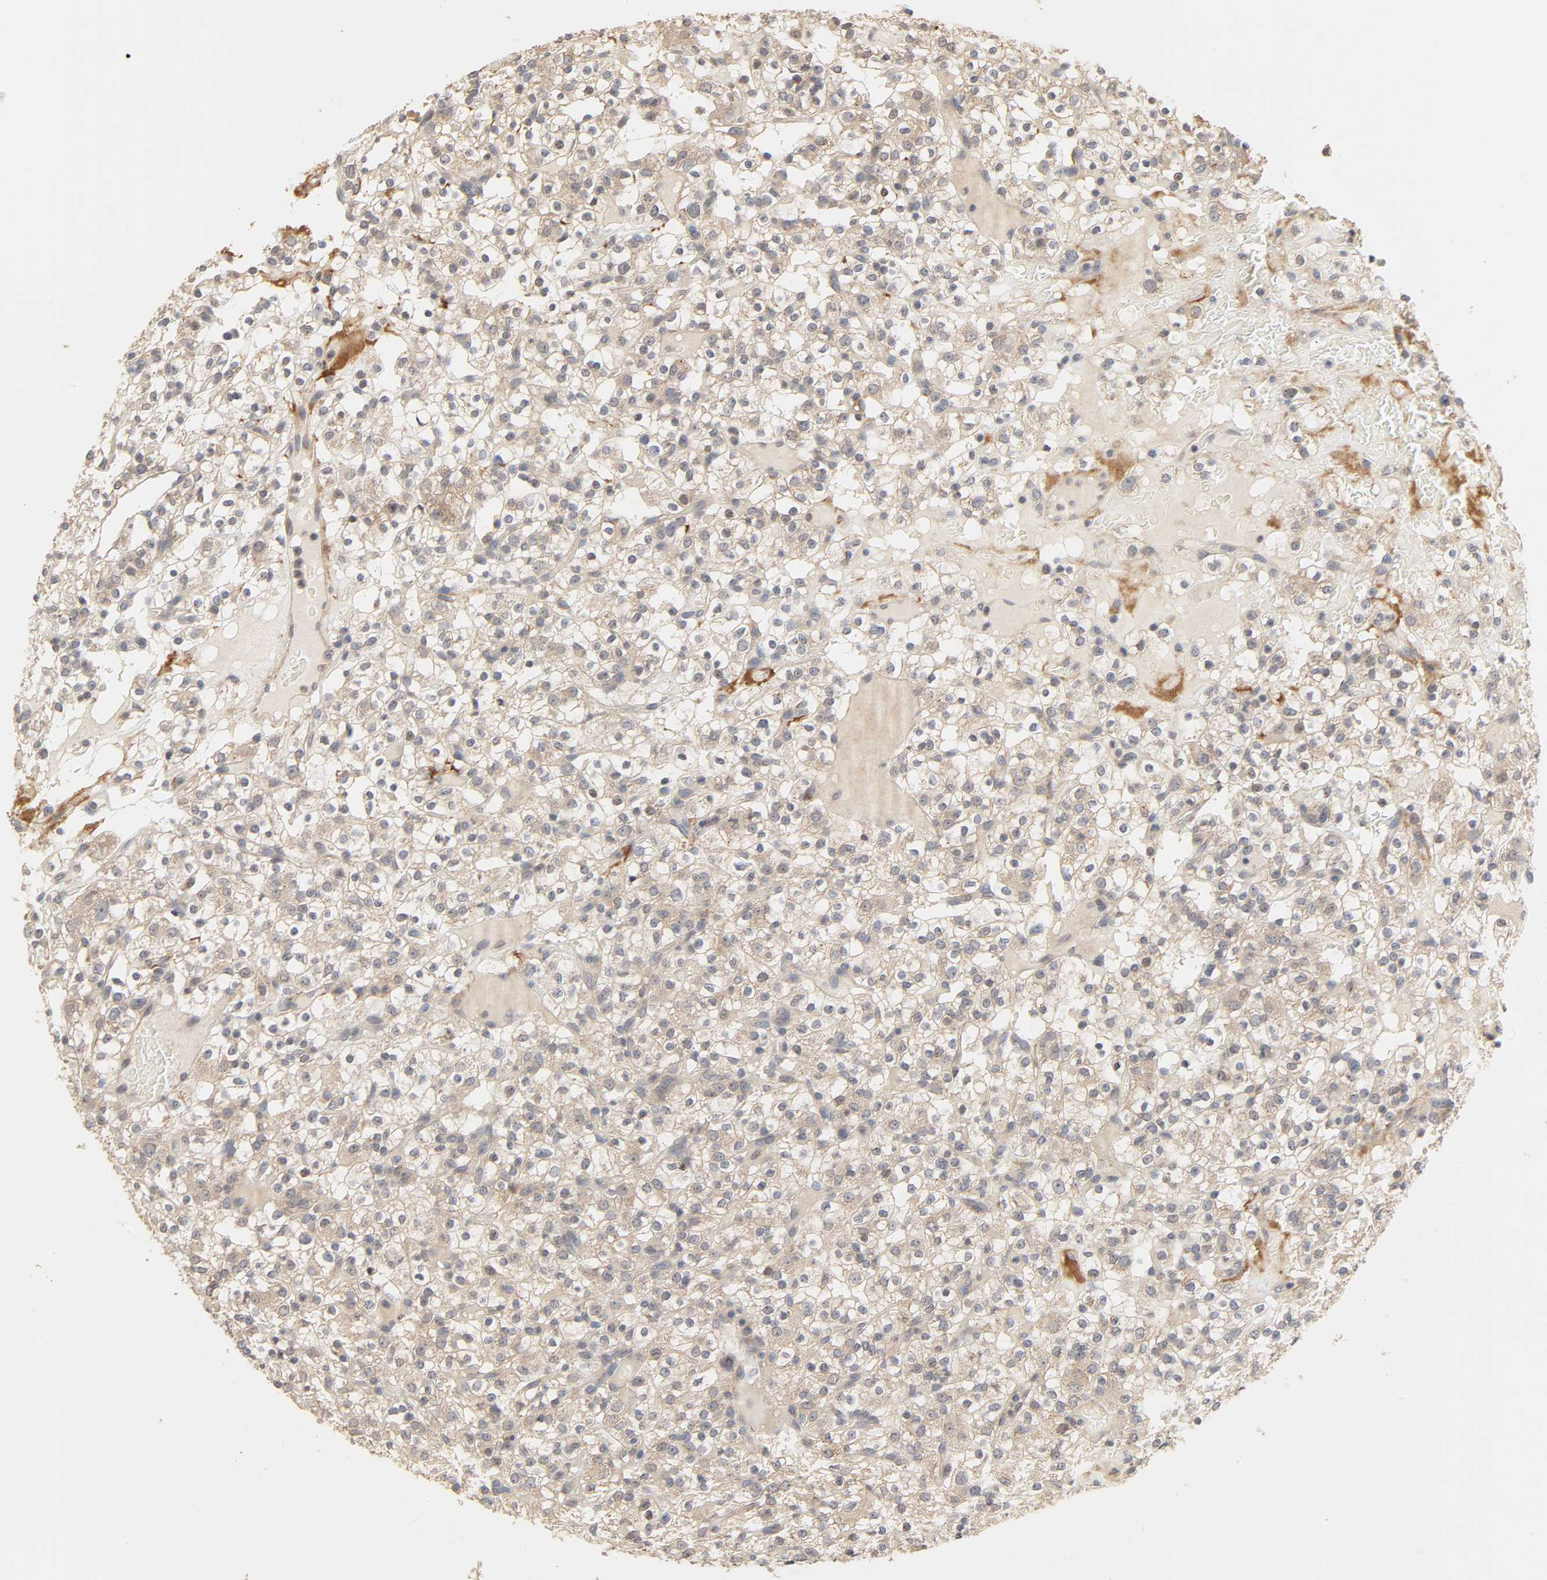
{"staining": {"intensity": "weak", "quantity": "25%-75%", "location": "cytoplasmic/membranous"}, "tissue": "renal cancer", "cell_type": "Tumor cells", "image_type": "cancer", "snomed": [{"axis": "morphology", "description": "Normal tissue, NOS"}, {"axis": "morphology", "description": "Adenocarcinoma, NOS"}, {"axis": "topography", "description": "Kidney"}], "caption": "IHC (DAB) staining of human renal cancer shows weak cytoplasmic/membranous protein positivity in approximately 25%-75% of tumor cells.", "gene": "CLEC4E", "patient": {"sex": "female", "age": 72}}